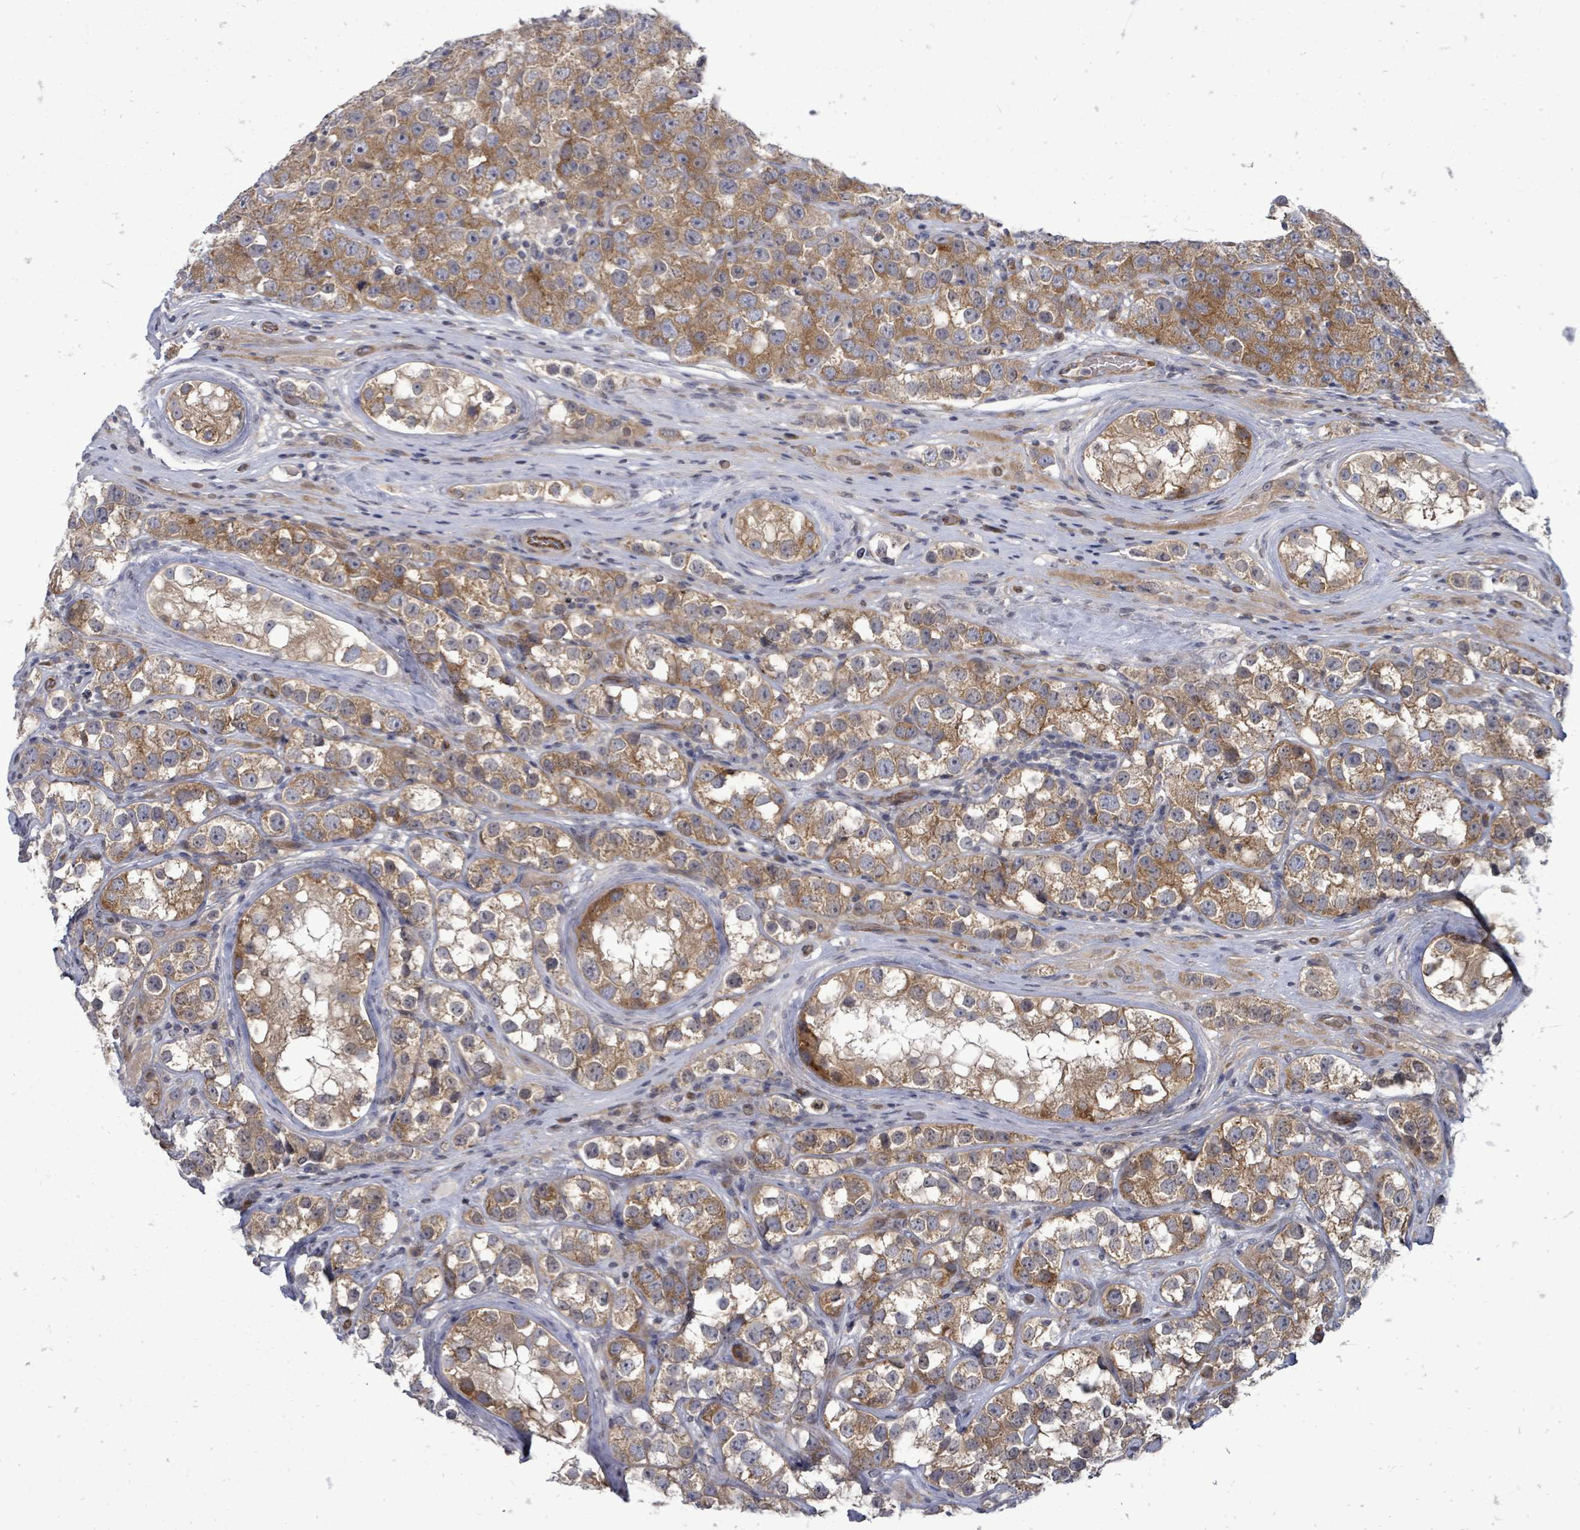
{"staining": {"intensity": "moderate", "quantity": ">75%", "location": "cytoplasmic/membranous"}, "tissue": "testis cancer", "cell_type": "Tumor cells", "image_type": "cancer", "snomed": [{"axis": "morphology", "description": "Seminoma, NOS"}, {"axis": "topography", "description": "Testis"}], "caption": "Tumor cells exhibit medium levels of moderate cytoplasmic/membranous positivity in about >75% of cells in seminoma (testis).", "gene": "RALGAPB", "patient": {"sex": "male", "age": 28}}